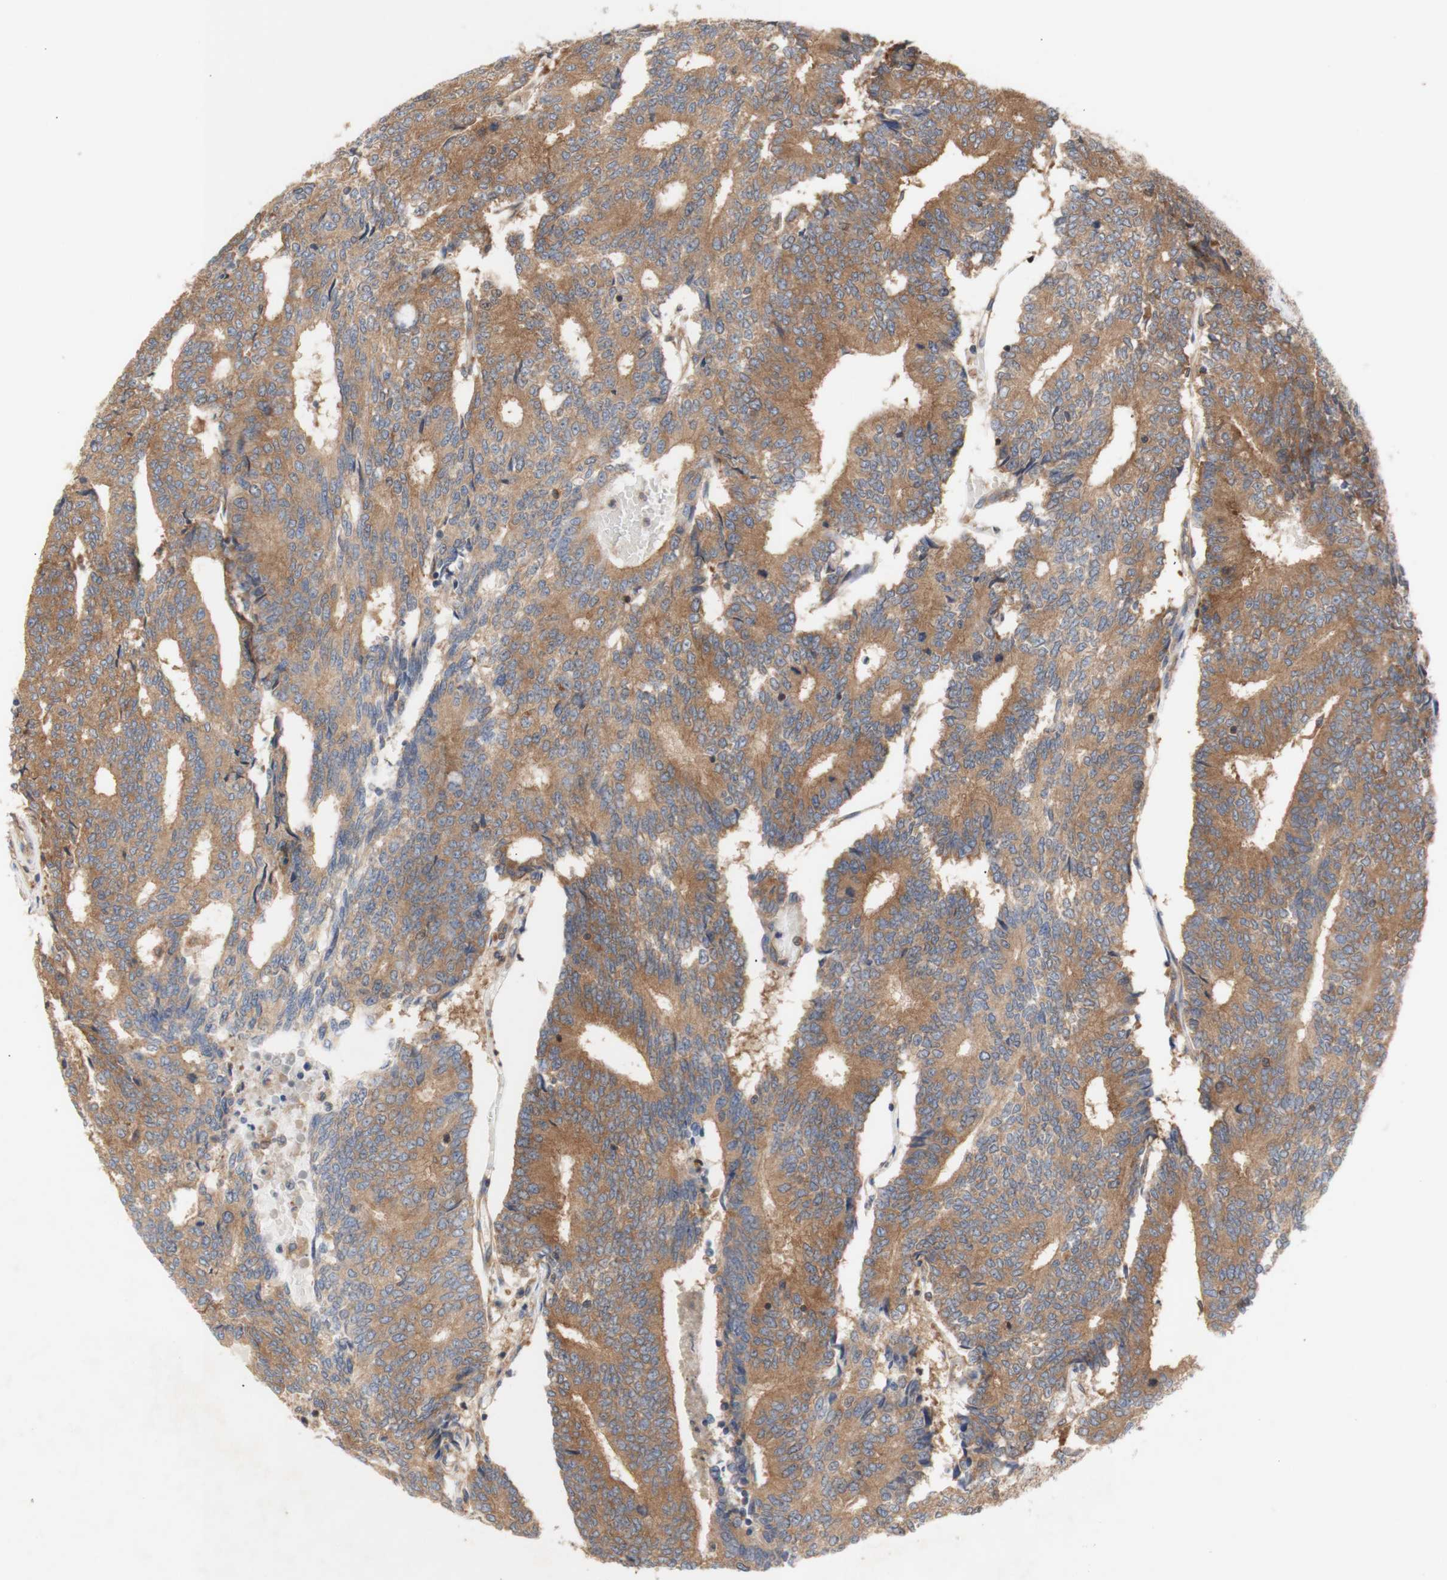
{"staining": {"intensity": "moderate", "quantity": ">75%", "location": "cytoplasmic/membranous"}, "tissue": "prostate cancer", "cell_type": "Tumor cells", "image_type": "cancer", "snomed": [{"axis": "morphology", "description": "Normal tissue, NOS"}, {"axis": "morphology", "description": "Adenocarcinoma, High grade"}, {"axis": "topography", "description": "Prostate"}, {"axis": "topography", "description": "Seminal veicle"}], "caption": "High-grade adenocarcinoma (prostate) tissue demonstrates moderate cytoplasmic/membranous expression in approximately >75% of tumor cells, visualized by immunohistochemistry.", "gene": "IKBKG", "patient": {"sex": "male", "age": 55}}